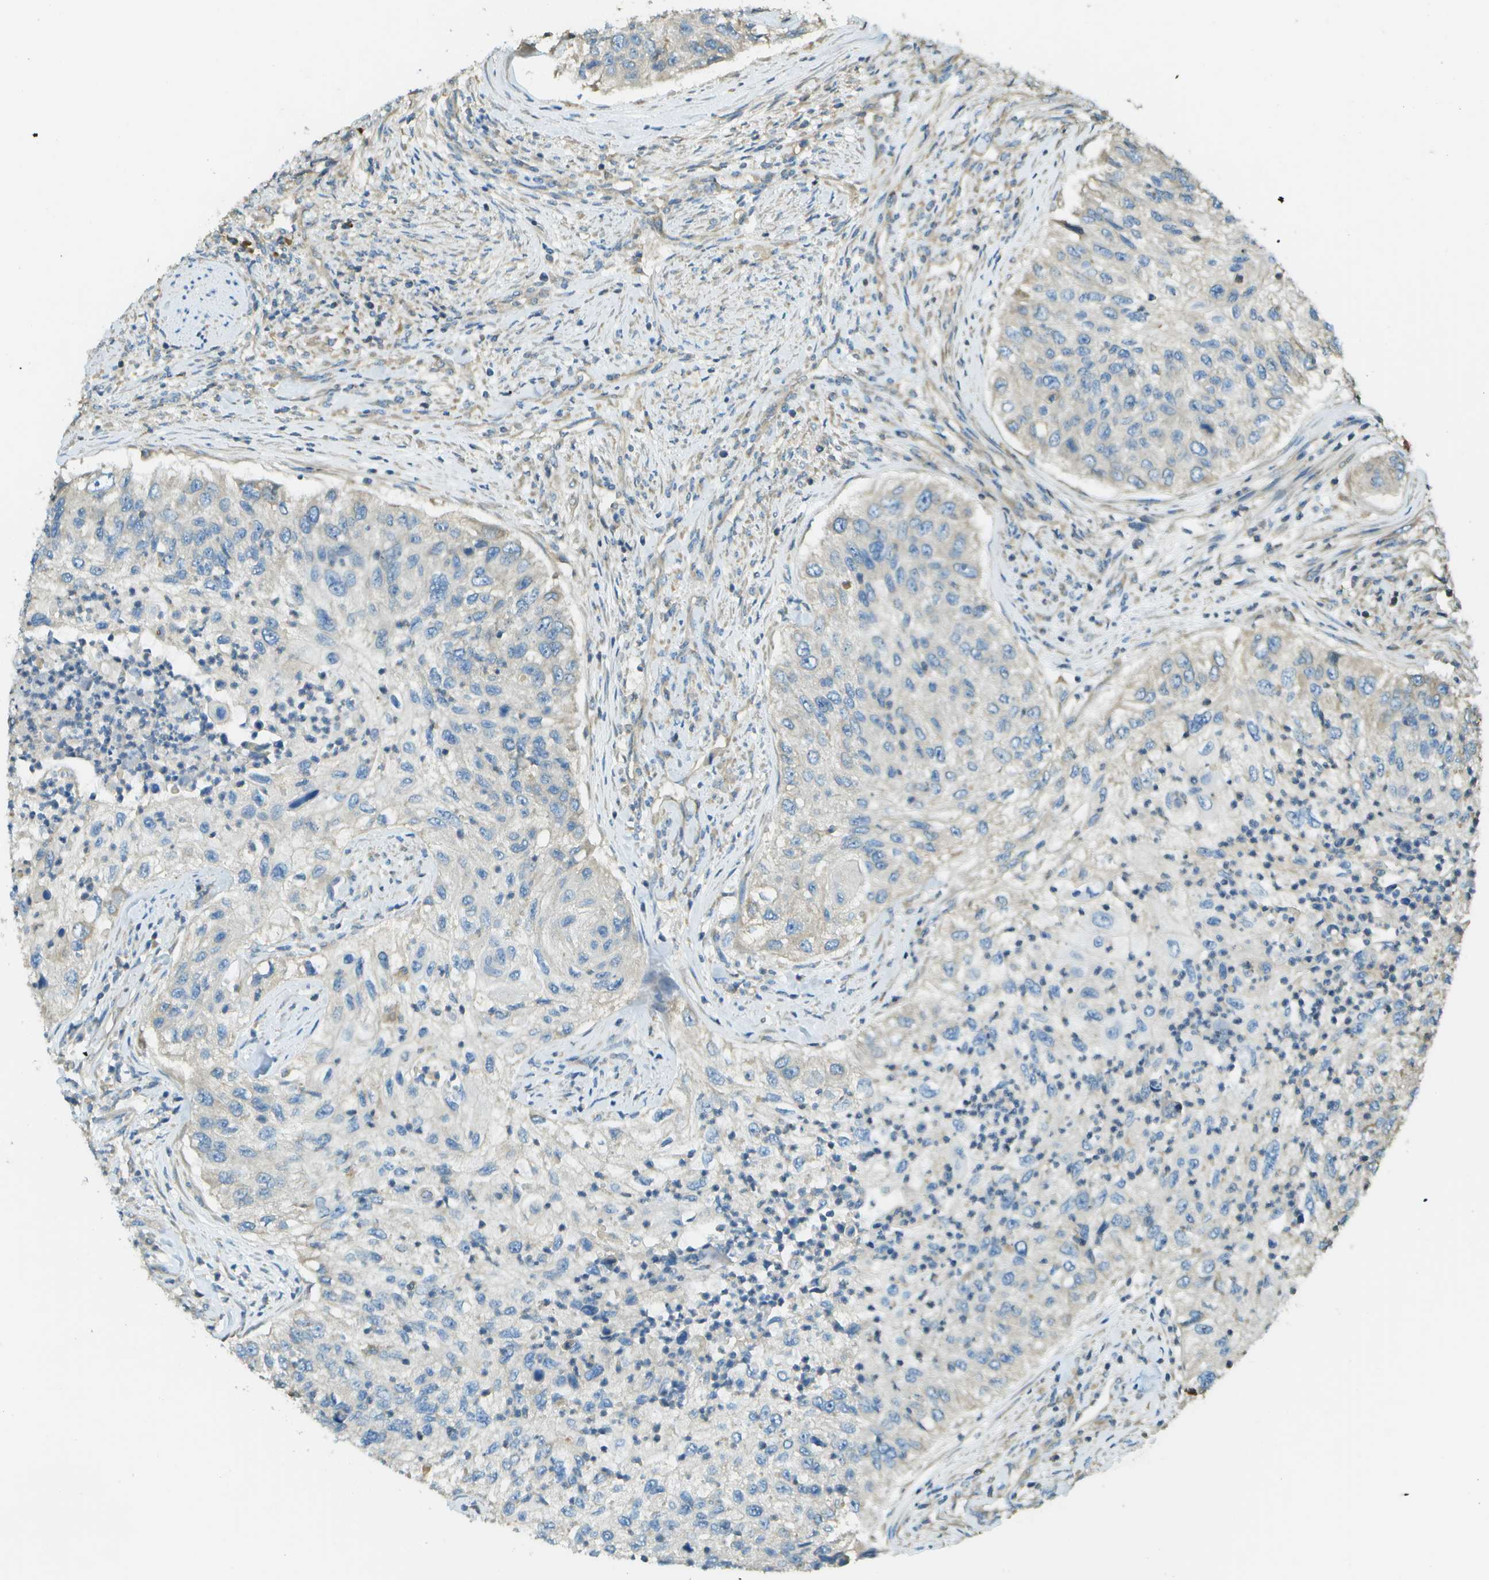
{"staining": {"intensity": "negative", "quantity": "none", "location": "none"}, "tissue": "urothelial cancer", "cell_type": "Tumor cells", "image_type": "cancer", "snomed": [{"axis": "morphology", "description": "Urothelial carcinoma, High grade"}, {"axis": "topography", "description": "Urinary bladder"}], "caption": "Immunohistochemistry image of neoplastic tissue: high-grade urothelial carcinoma stained with DAB displays no significant protein positivity in tumor cells.", "gene": "DNAJB11", "patient": {"sex": "female", "age": 60}}